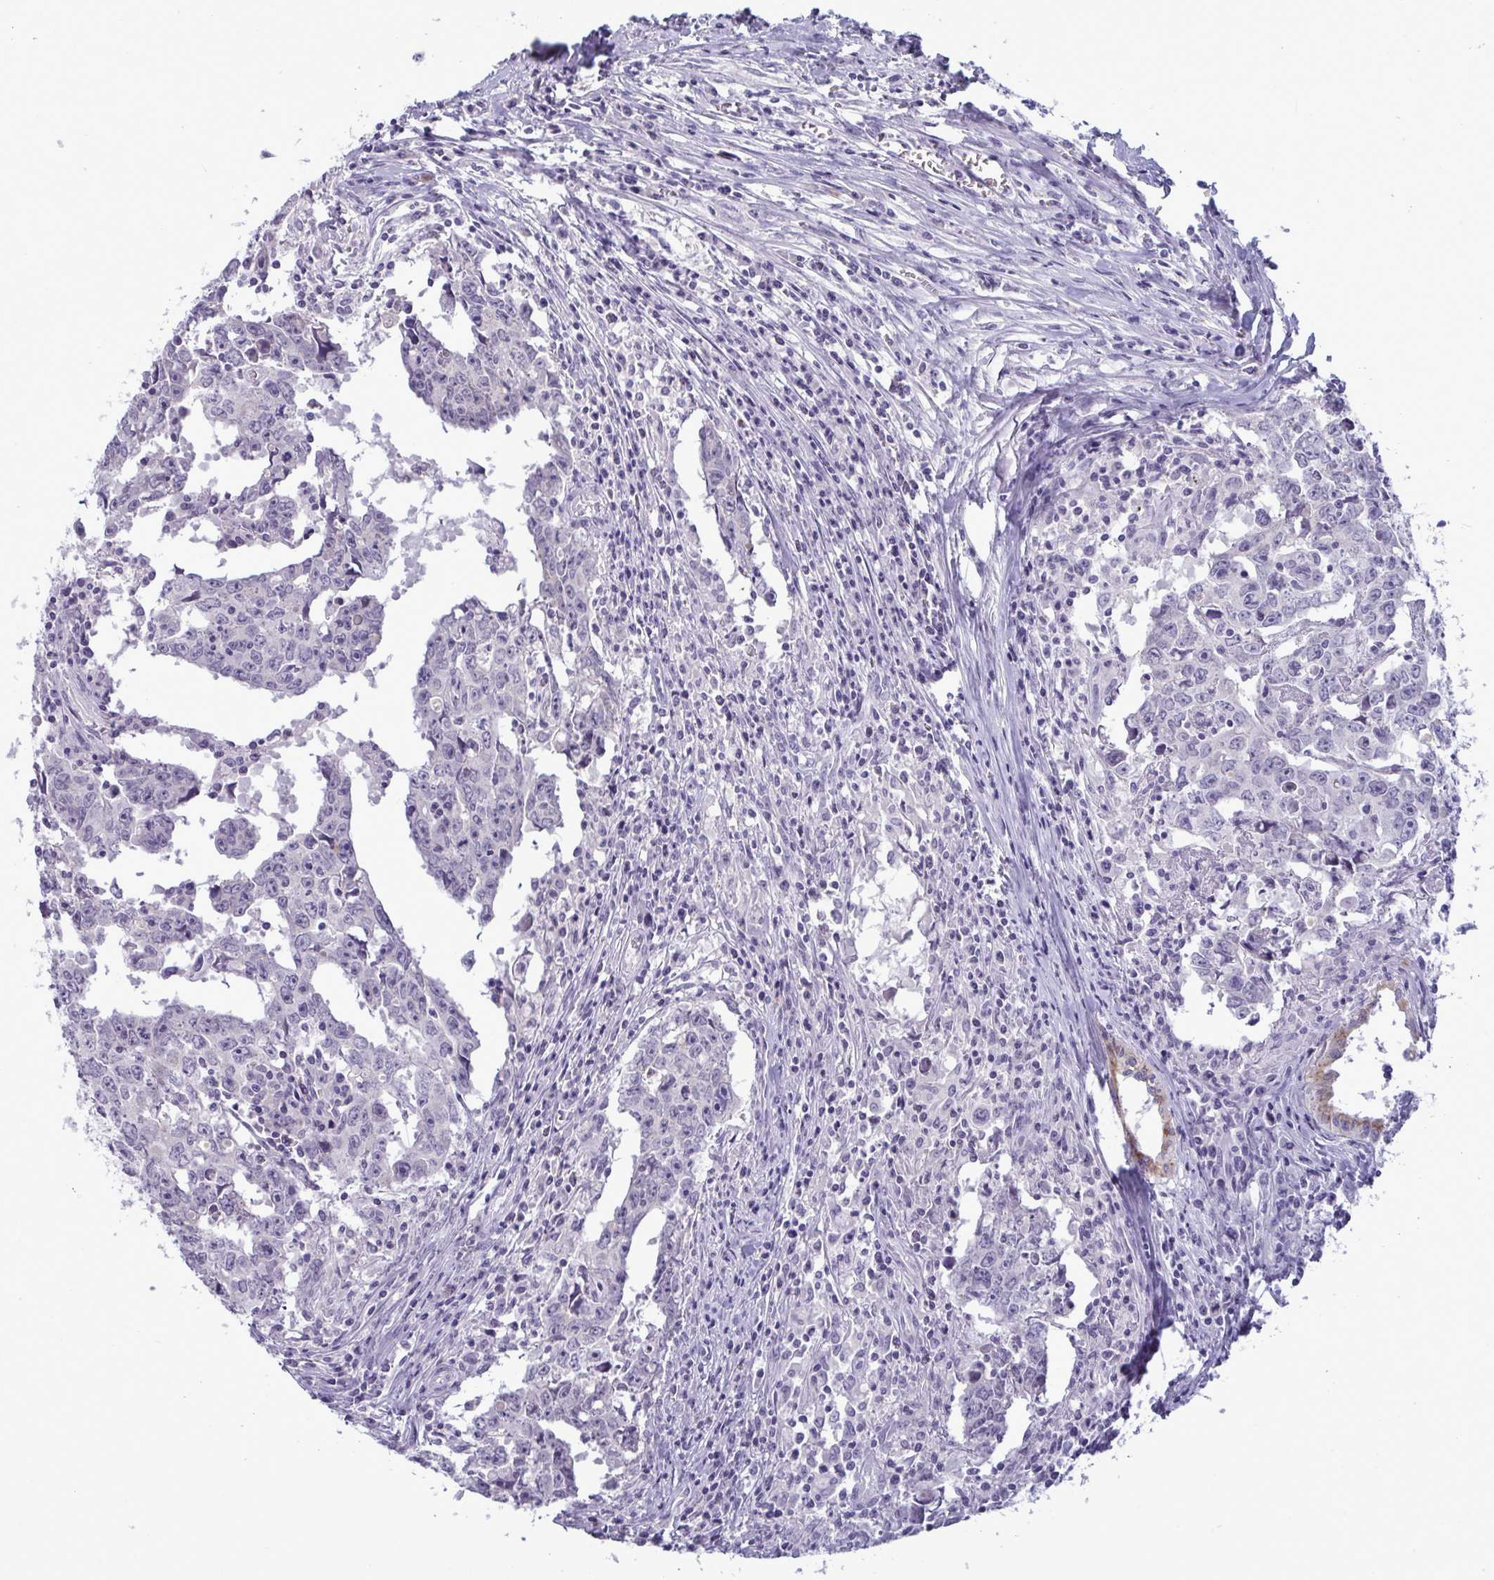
{"staining": {"intensity": "negative", "quantity": "none", "location": "none"}, "tissue": "testis cancer", "cell_type": "Tumor cells", "image_type": "cancer", "snomed": [{"axis": "morphology", "description": "Carcinoma, Embryonal, NOS"}, {"axis": "topography", "description": "Testis"}], "caption": "The immunohistochemistry (IHC) micrograph has no significant positivity in tumor cells of testis embryonal carcinoma tissue.", "gene": "TENT5D", "patient": {"sex": "male", "age": 22}}